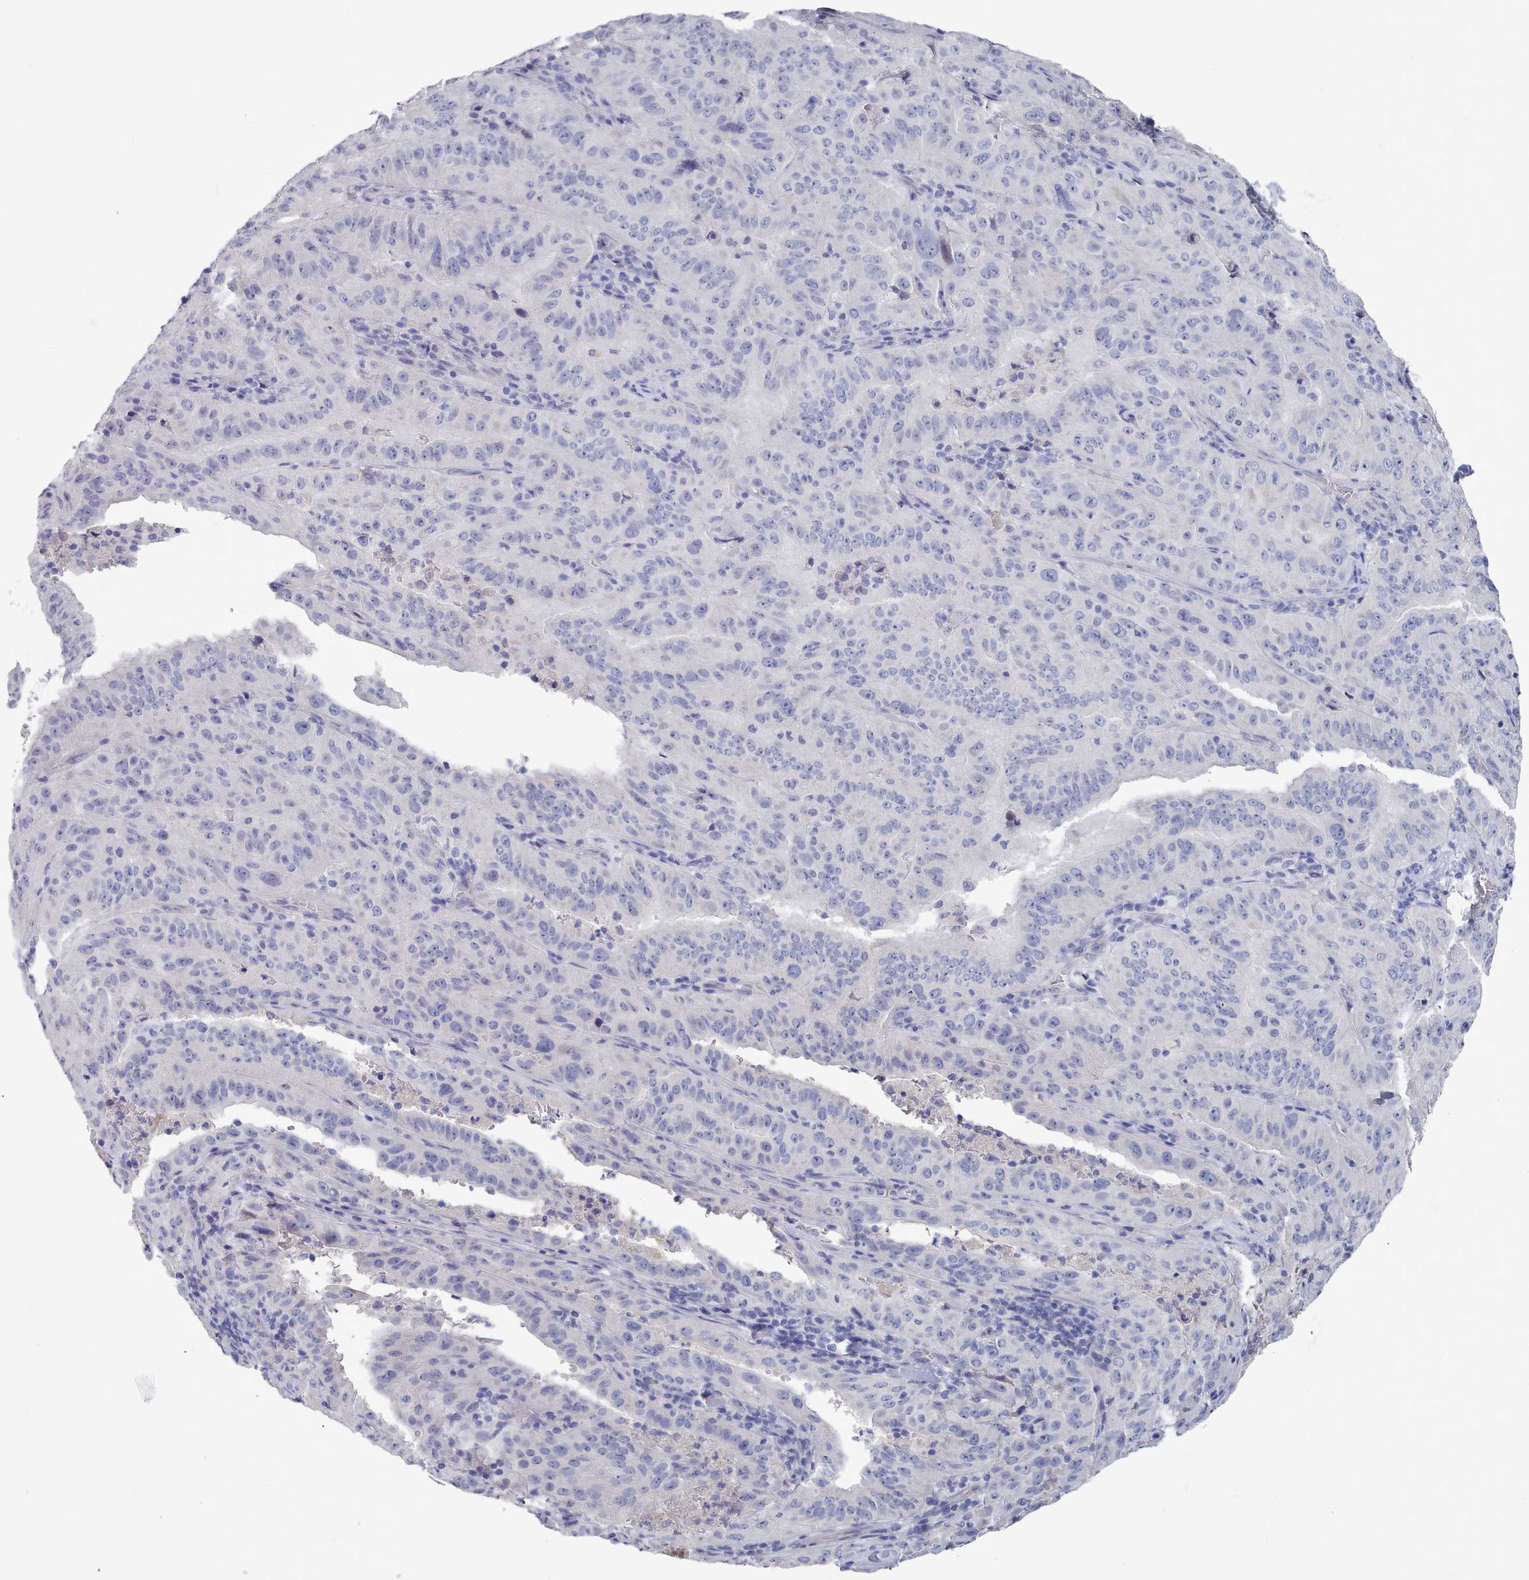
{"staining": {"intensity": "negative", "quantity": "none", "location": "none"}, "tissue": "pancreatic cancer", "cell_type": "Tumor cells", "image_type": "cancer", "snomed": [{"axis": "morphology", "description": "Adenocarcinoma, NOS"}, {"axis": "topography", "description": "Pancreas"}], "caption": "Immunohistochemistry of human pancreatic cancer reveals no positivity in tumor cells.", "gene": "ACAD11", "patient": {"sex": "male", "age": 63}}